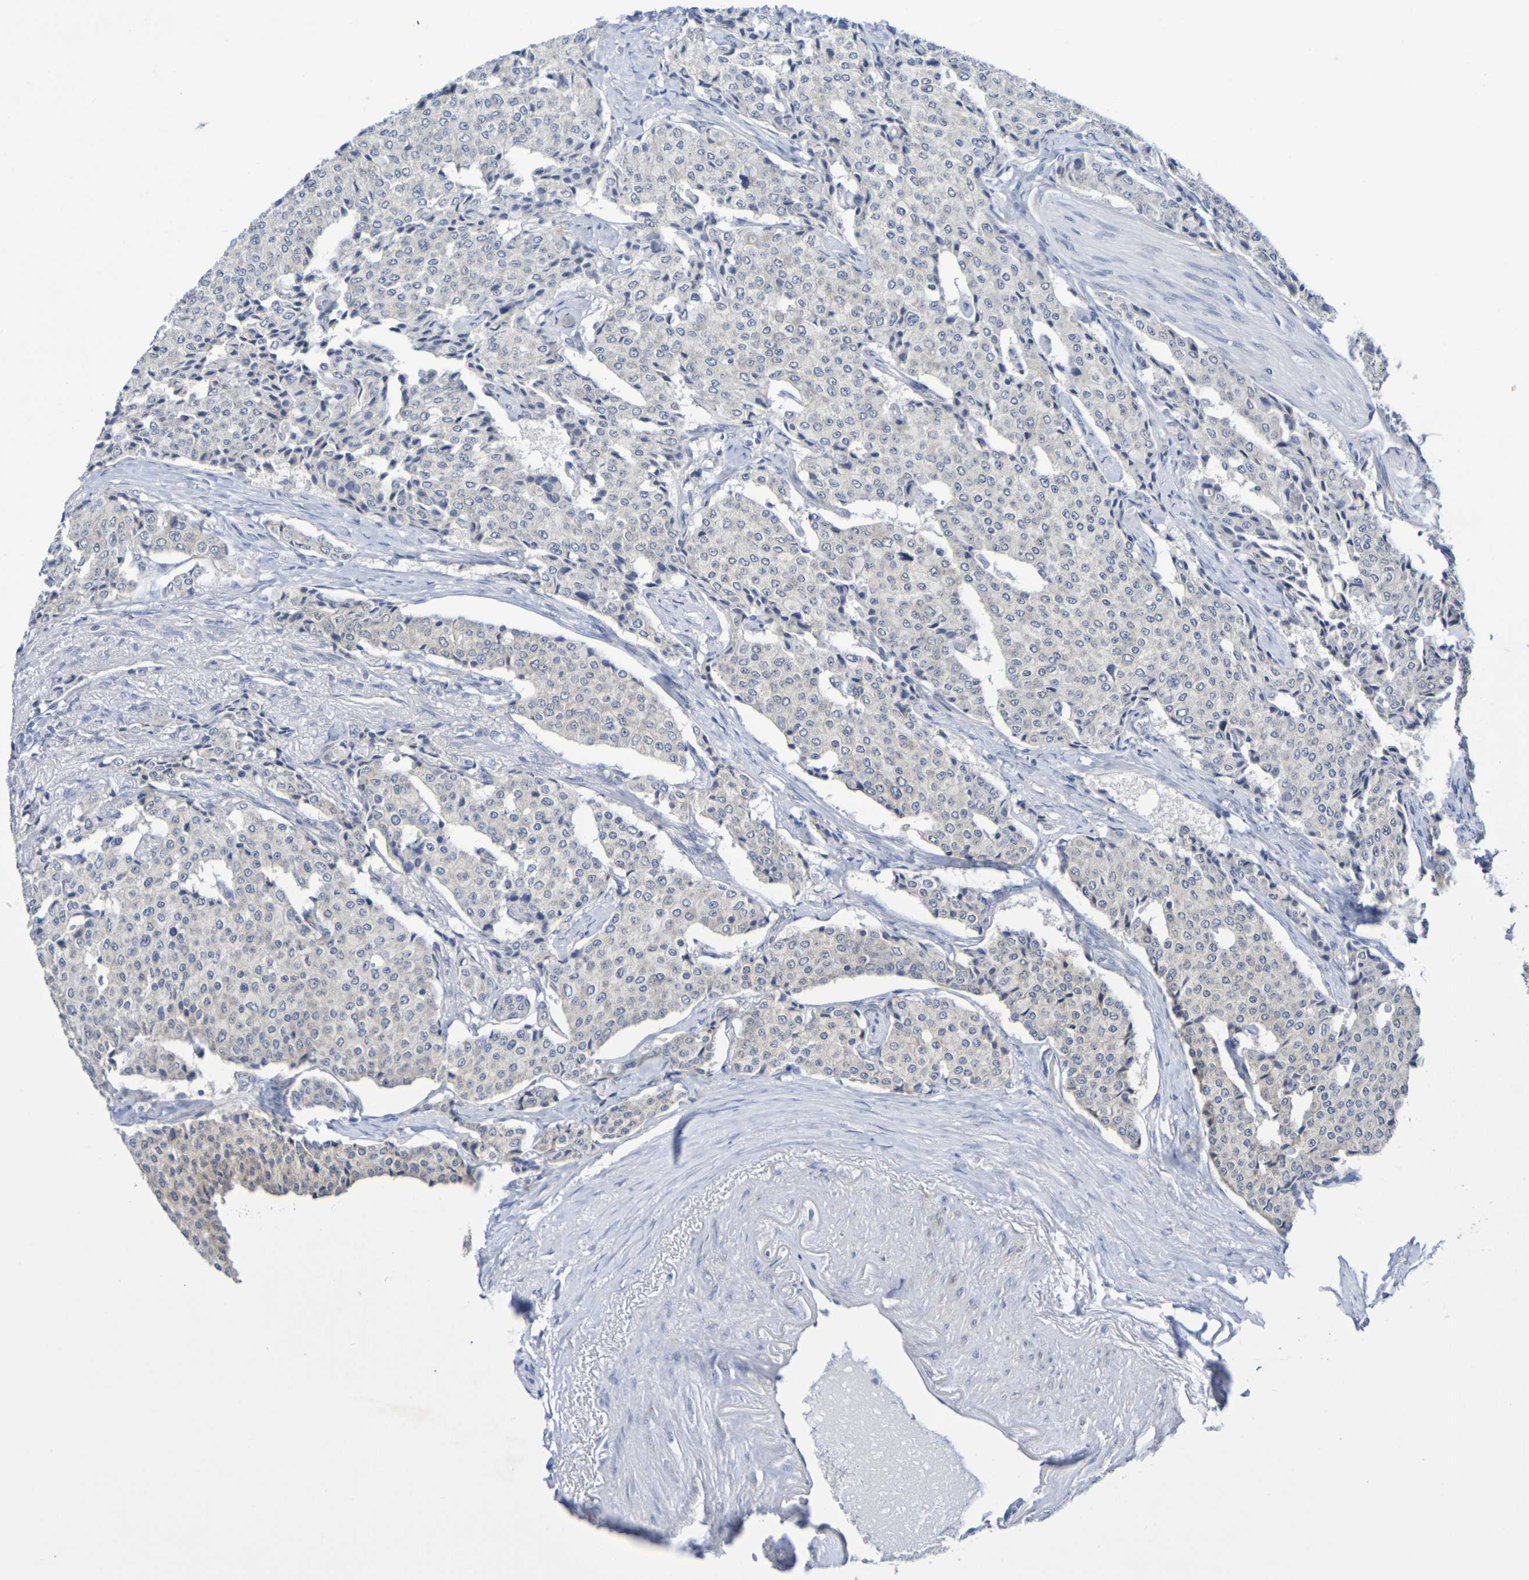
{"staining": {"intensity": "negative", "quantity": "none", "location": "none"}, "tissue": "carcinoid", "cell_type": "Tumor cells", "image_type": "cancer", "snomed": [{"axis": "morphology", "description": "Carcinoid, malignant, NOS"}, {"axis": "topography", "description": "Colon"}], "caption": "Immunohistochemical staining of carcinoid reveals no significant staining in tumor cells.", "gene": "TMCC3", "patient": {"sex": "female", "age": 61}}